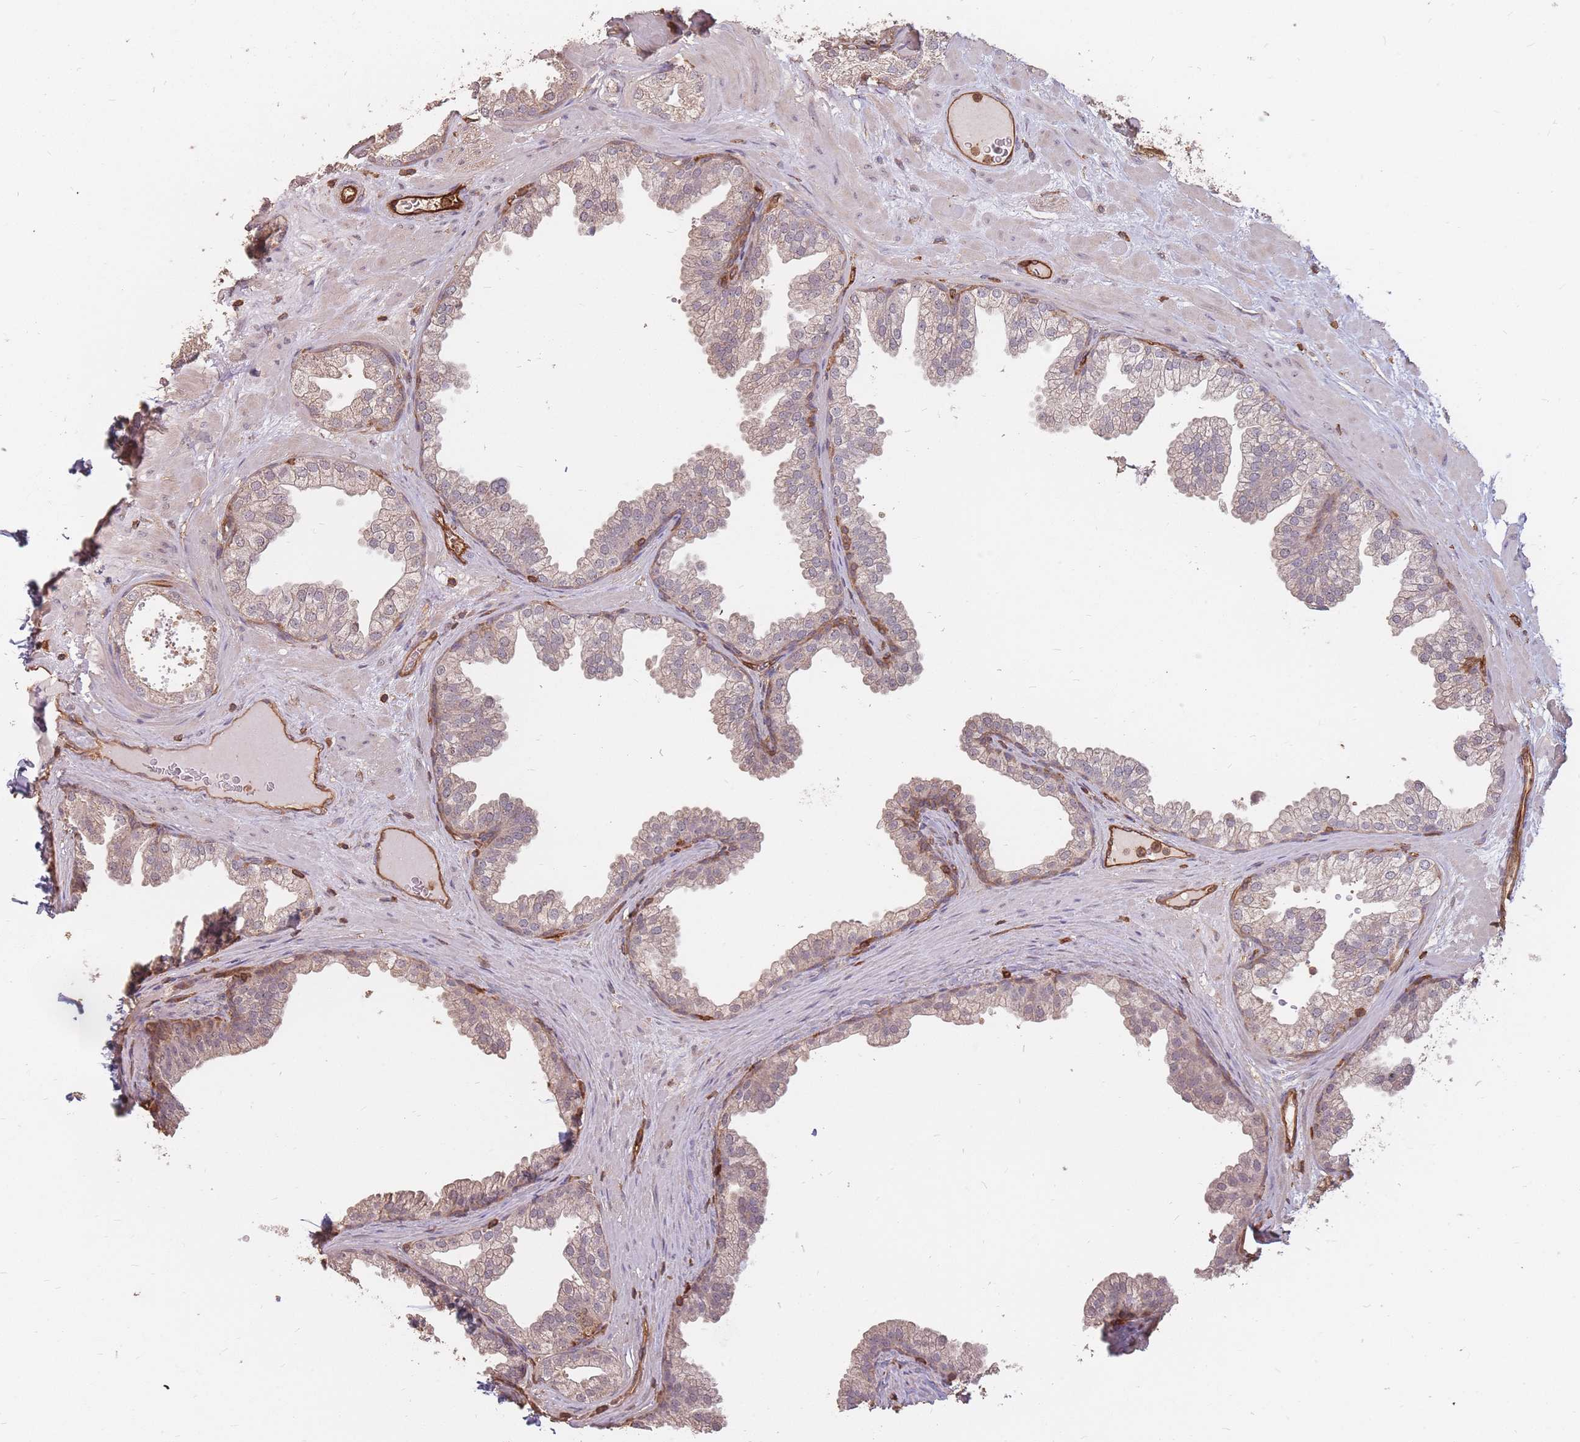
{"staining": {"intensity": "weak", "quantity": "25%-75%", "location": "cytoplasmic/membranous"}, "tissue": "prostate", "cell_type": "Glandular cells", "image_type": "normal", "snomed": [{"axis": "morphology", "description": "Normal tissue, NOS"}, {"axis": "topography", "description": "Prostate"}], "caption": "This histopathology image displays benign prostate stained with immunohistochemistry (IHC) to label a protein in brown. The cytoplasmic/membranous of glandular cells show weak positivity for the protein. Nuclei are counter-stained blue.", "gene": "PLS3", "patient": {"sex": "male", "age": 37}}